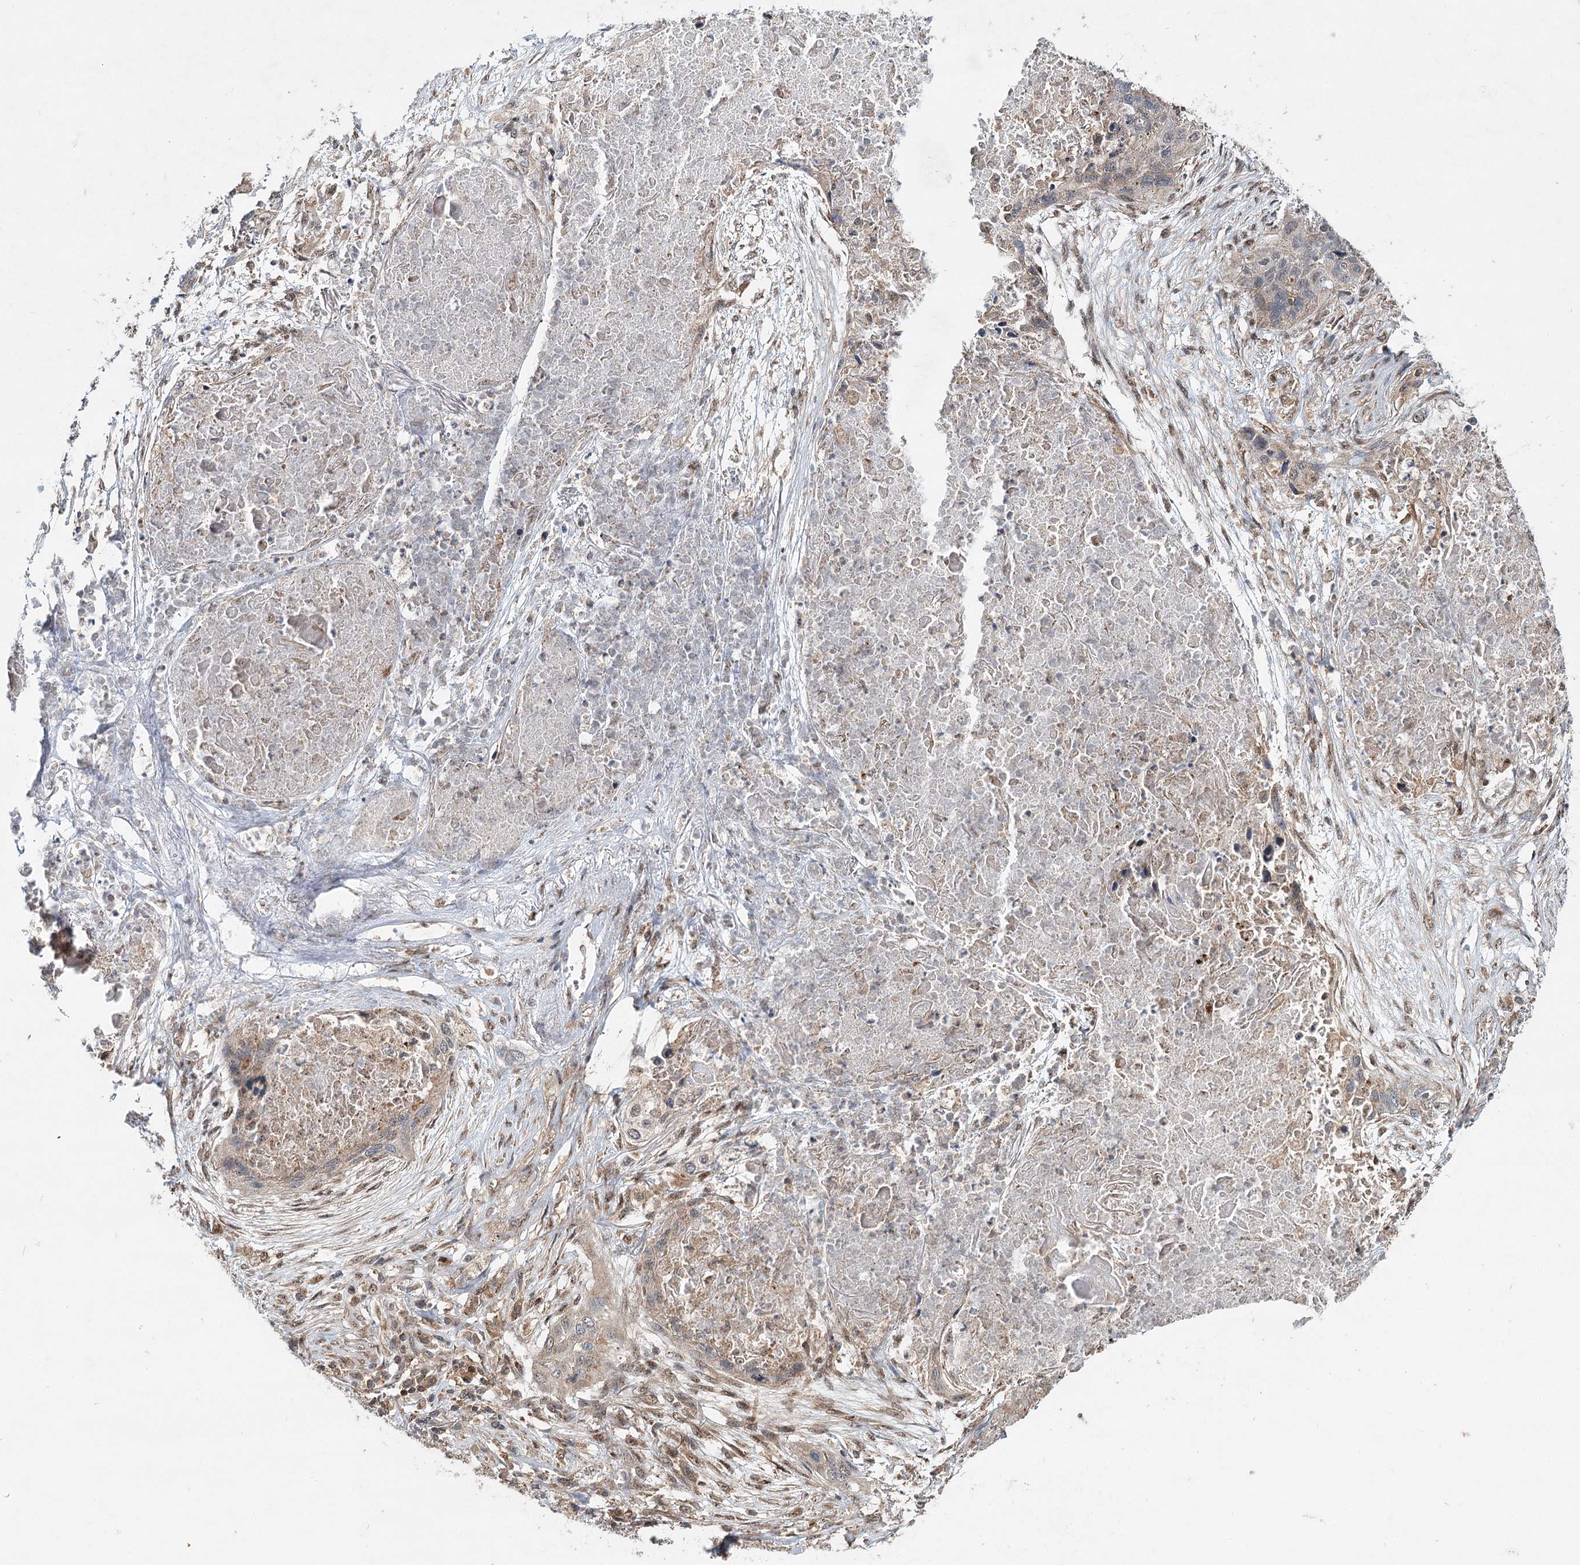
{"staining": {"intensity": "negative", "quantity": "none", "location": "none"}, "tissue": "lung cancer", "cell_type": "Tumor cells", "image_type": "cancer", "snomed": [{"axis": "morphology", "description": "Squamous cell carcinoma, NOS"}, {"axis": "topography", "description": "Lung"}], "caption": "Squamous cell carcinoma (lung) was stained to show a protein in brown. There is no significant staining in tumor cells.", "gene": "C12orf4", "patient": {"sex": "female", "age": 63}}